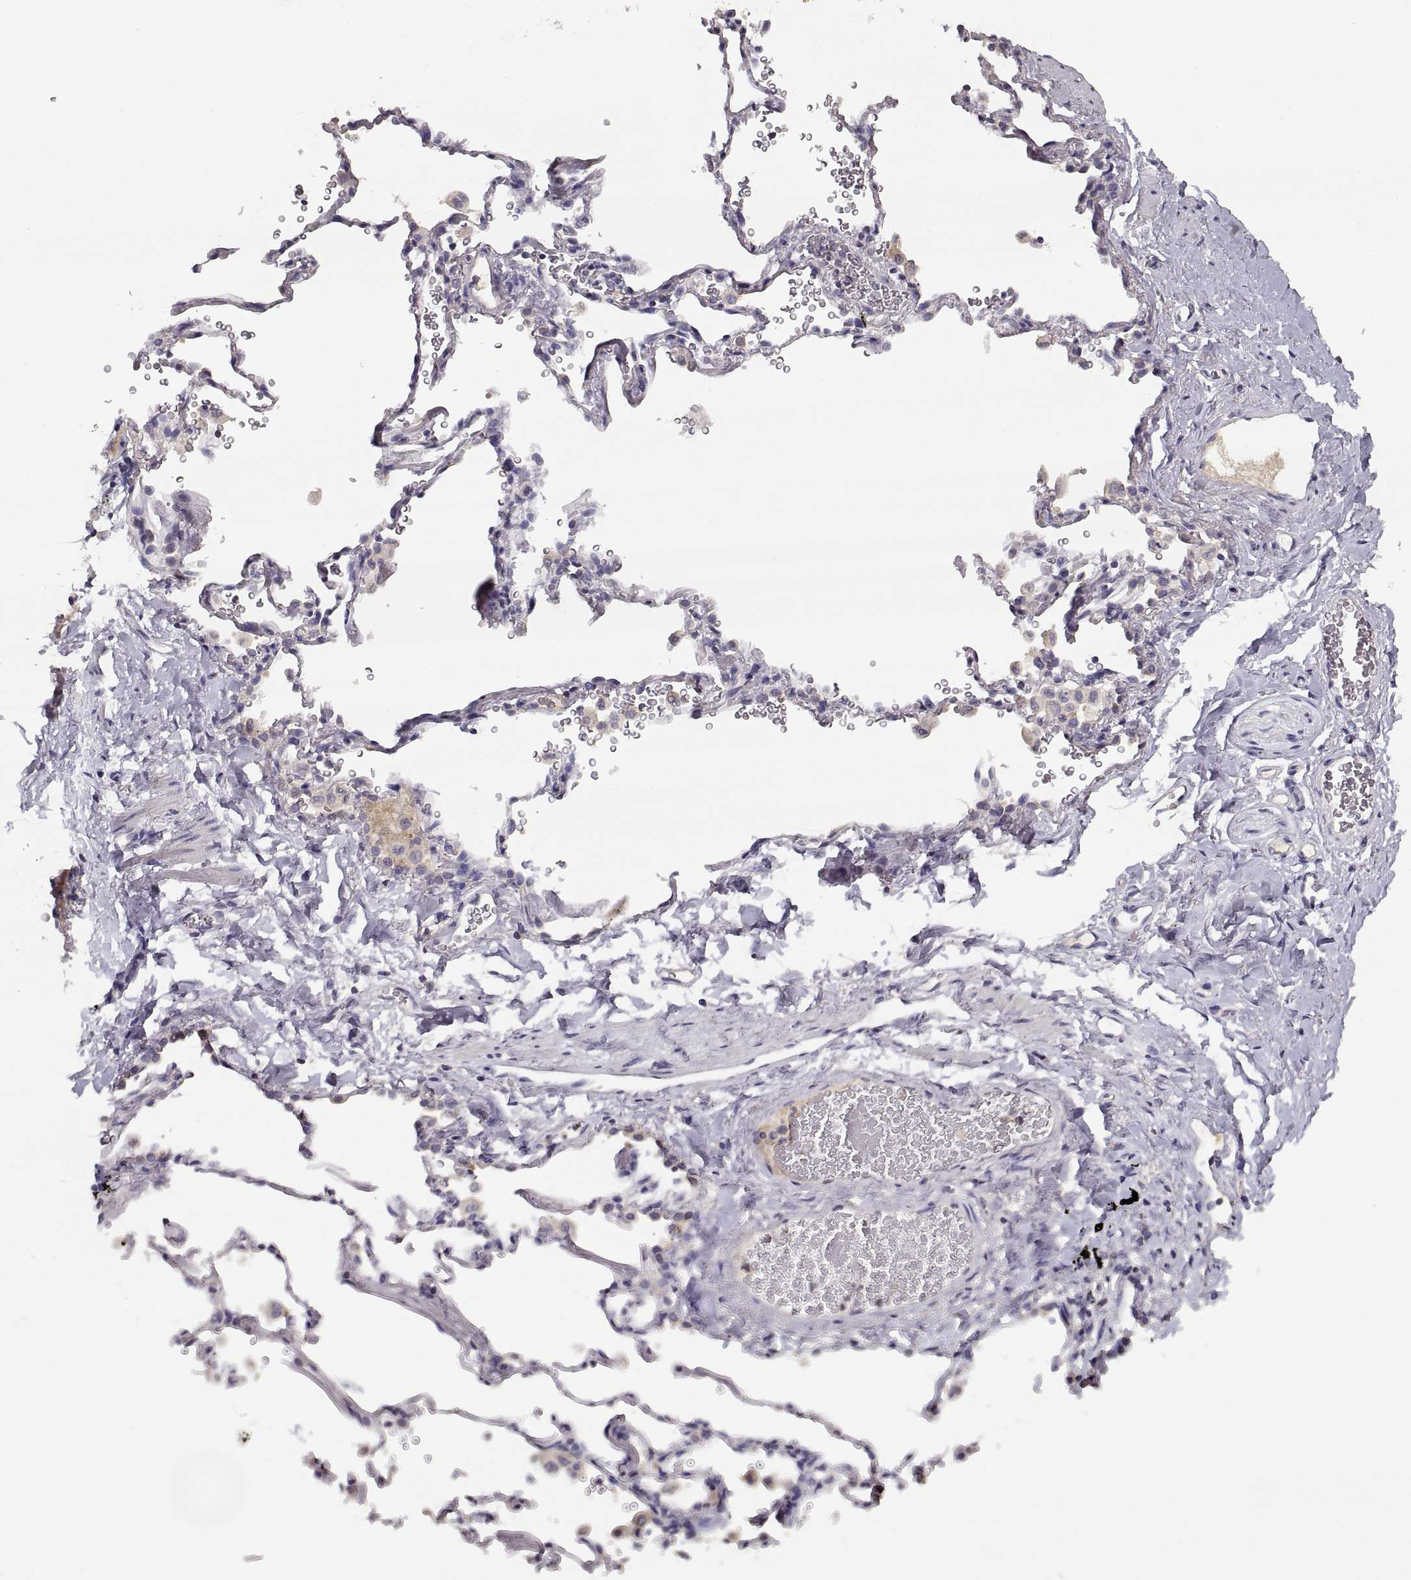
{"staining": {"intensity": "negative", "quantity": "none", "location": "none"}, "tissue": "soft tissue", "cell_type": "Fibroblasts", "image_type": "normal", "snomed": [{"axis": "morphology", "description": "Normal tissue, NOS"}, {"axis": "morphology", "description": "Adenocarcinoma, NOS"}, {"axis": "topography", "description": "Cartilage tissue"}, {"axis": "topography", "description": "Lung"}], "caption": "Immunohistochemical staining of benign human soft tissue shows no significant expression in fibroblasts. The staining was performed using DAB (3,3'-diaminobenzidine) to visualize the protein expression in brown, while the nuclei were stained in blue with hematoxylin (Magnification: 20x).", "gene": "NMNAT2", "patient": {"sex": "male", "age": 59}}